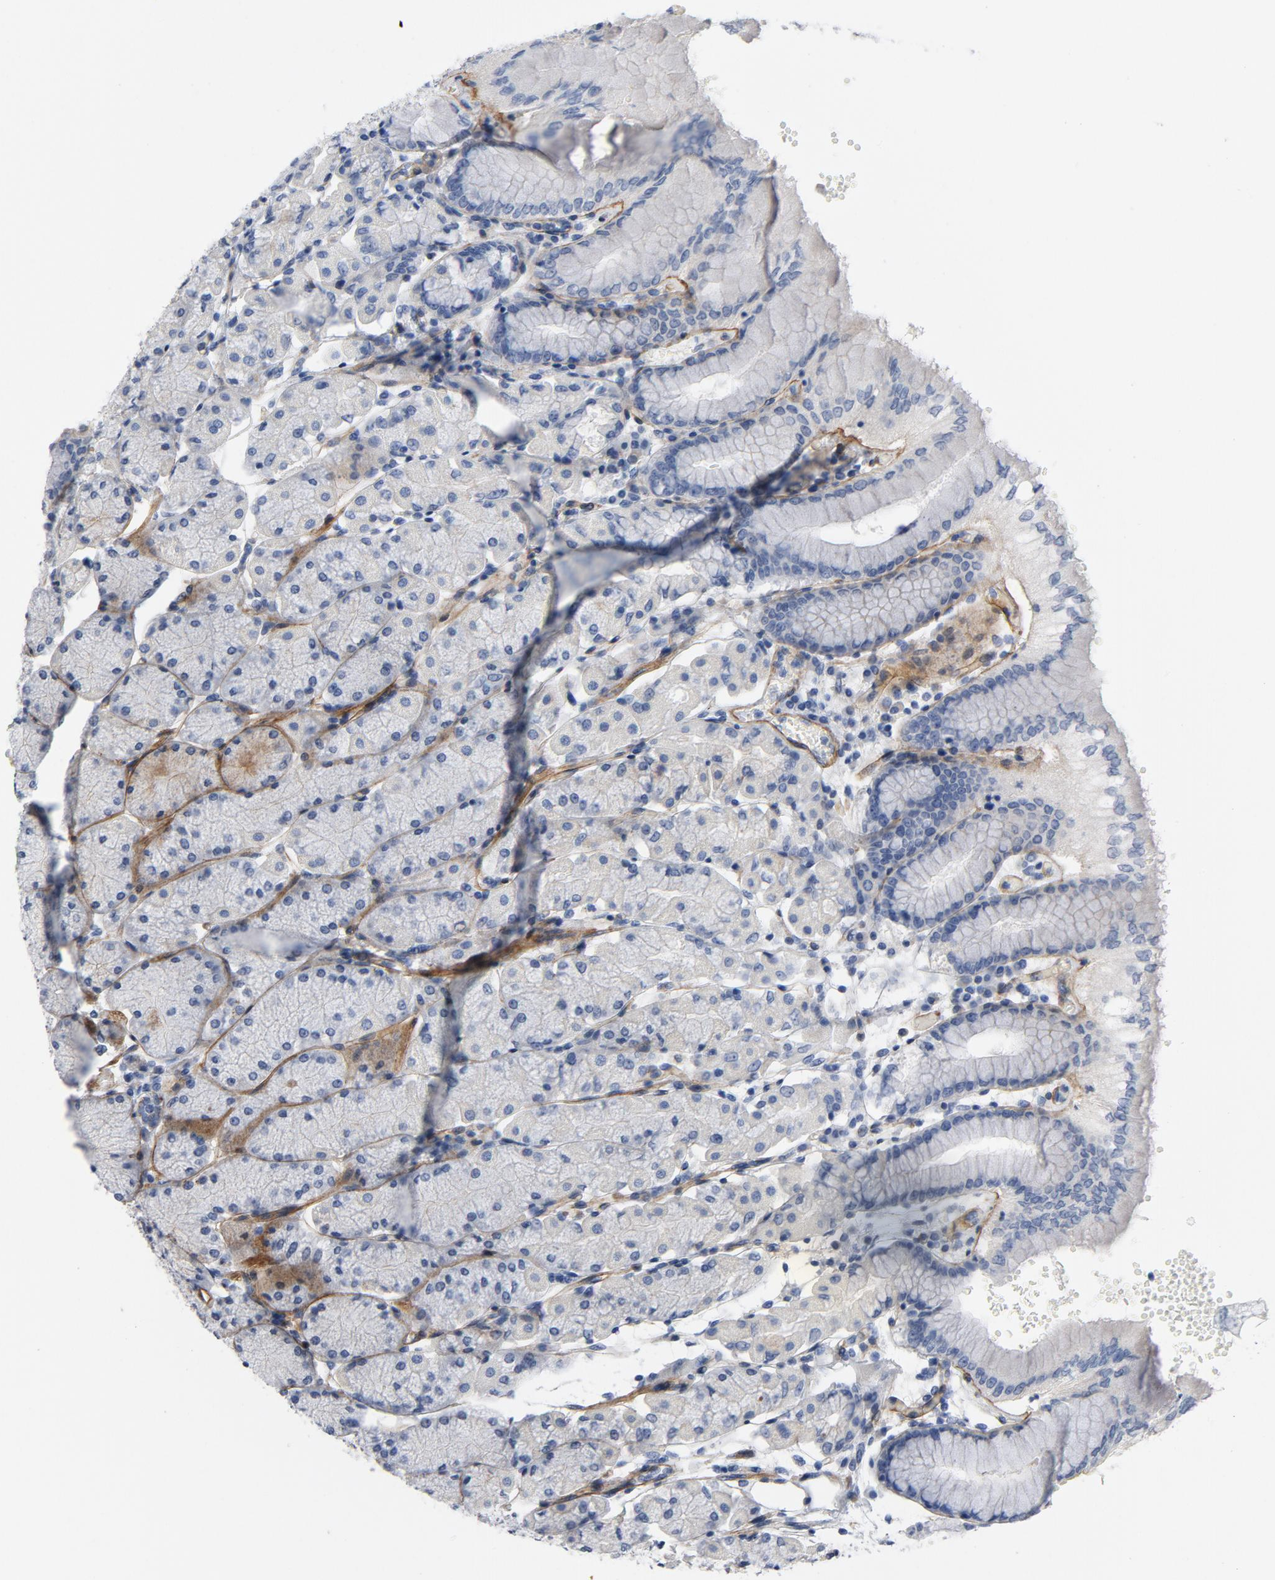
{"staining": {"intensity": "moderate", "quantity": "<25%", "location": "cytoplasmic/membranous"}, "tissue": "stomach", "cell_type": "Glandular cells", "image_type": "normal", "snomed": [{"axis": "morphology", "description": "Normal tissue, NOS"}, {"axis": "topography", "description": "Stomach, upper"}, {"axis": "topography", "description": "Stomach"}], "caption": "Stomach was stained to show a protein in brown. There is low levels of moderate cytoplasmic/membranous staining in about <25% of glandular cells.", "gene": "LAMC1", "patient": {"sex": "male", "age": 76}}